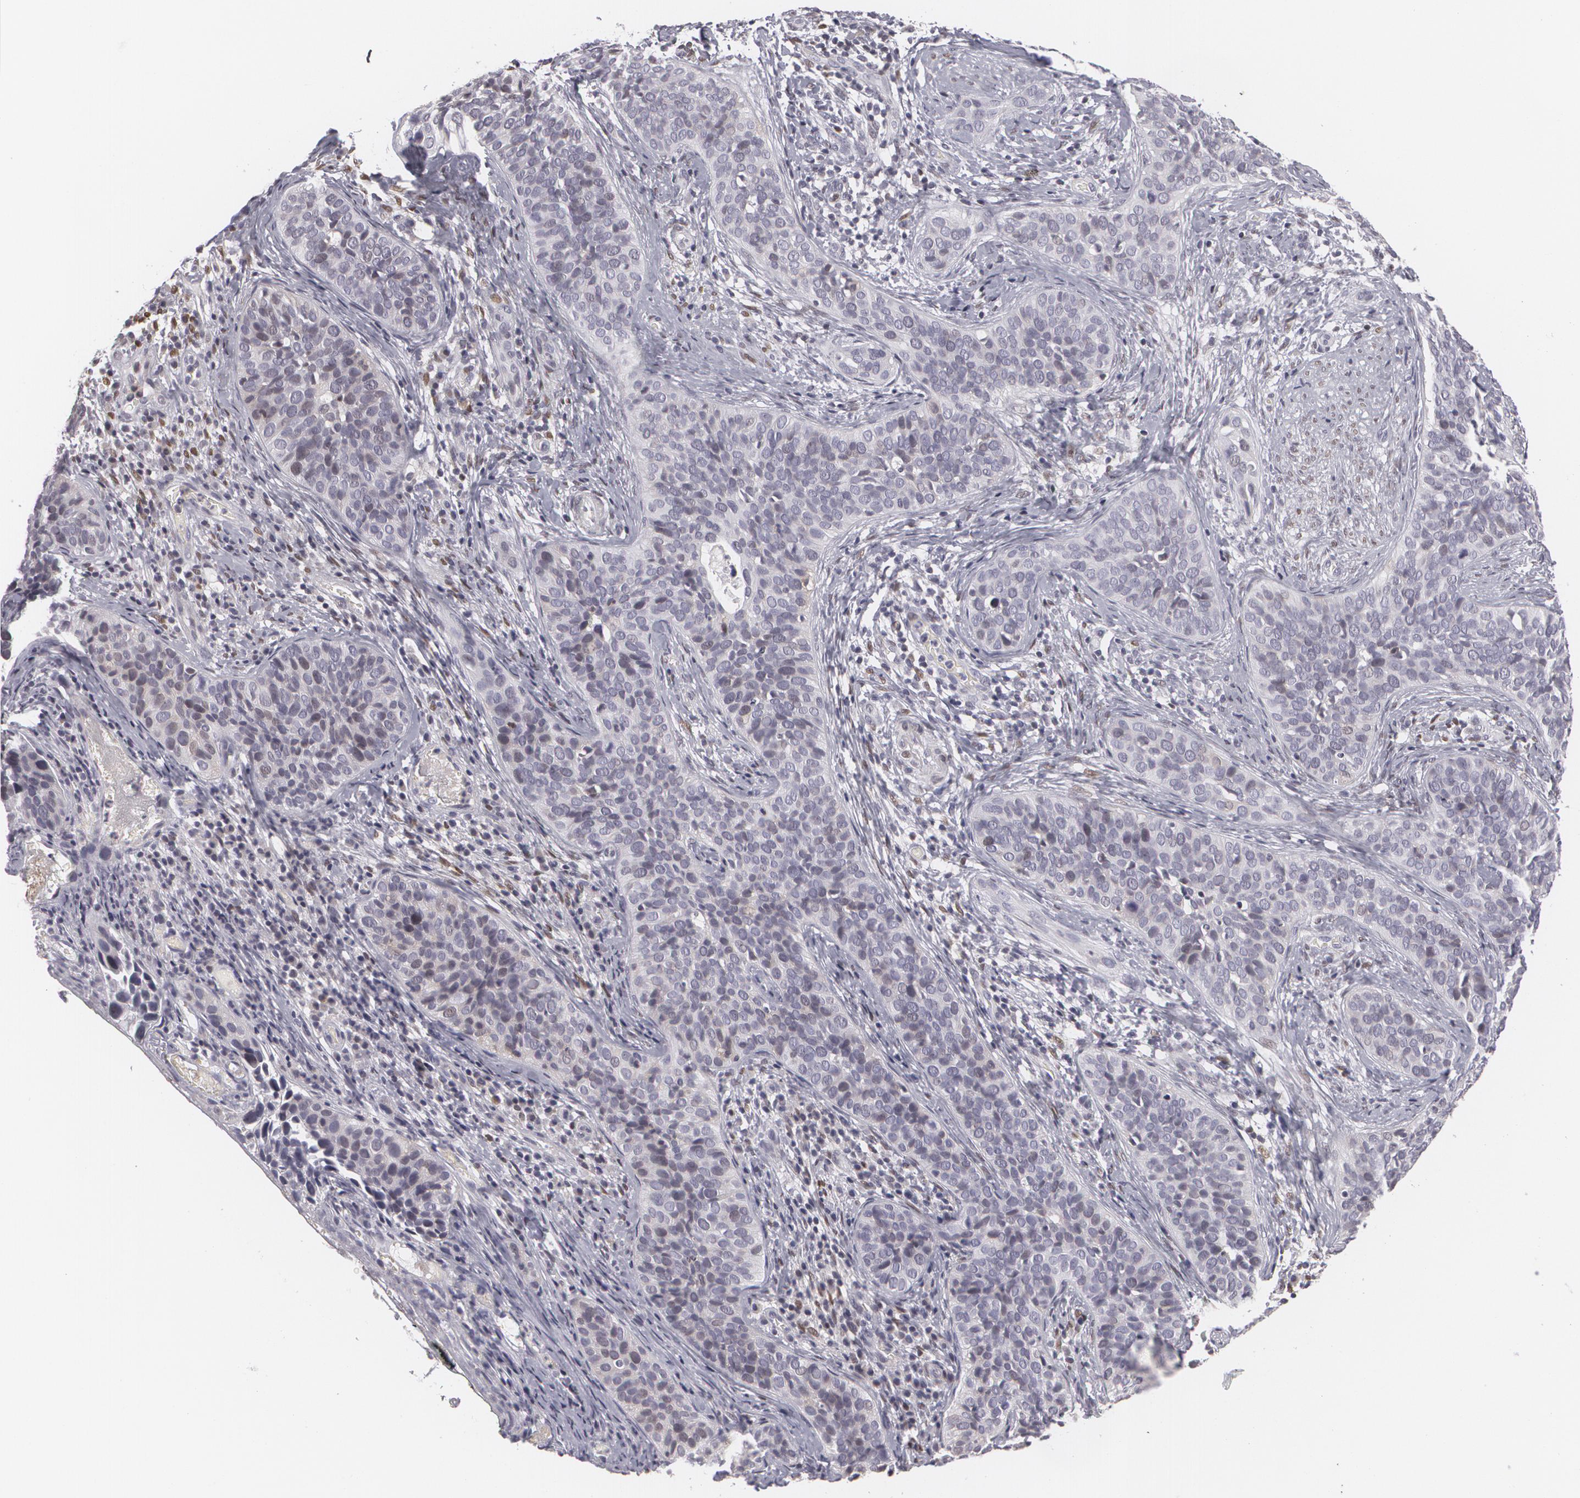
{"staining": {"intensity": "weak", "quantity": "<25%", "location": "nuclear"}, "tissue": "cervical cancer", "cell_type": "Tumor cells", "image_type": "cancer", "snomed": [{"axis": "morphology", "description": "Squamous cell carcinoma, NOS"}, {"axis": "topography", "description": "Cervix"}], "caption": "IHC image of neoplastic tissue: cervical squamous cell carcinoma stained with DAB (3,3'-diaminobenzidine) exhibits no significant protein positivity in tumor cells. The staining is performed using DAB brown chromogen with nuclei counter-stained in using hematoxylin.", "gene": "ZBTB16", "patient": {"sex": "female", "age": 31}}